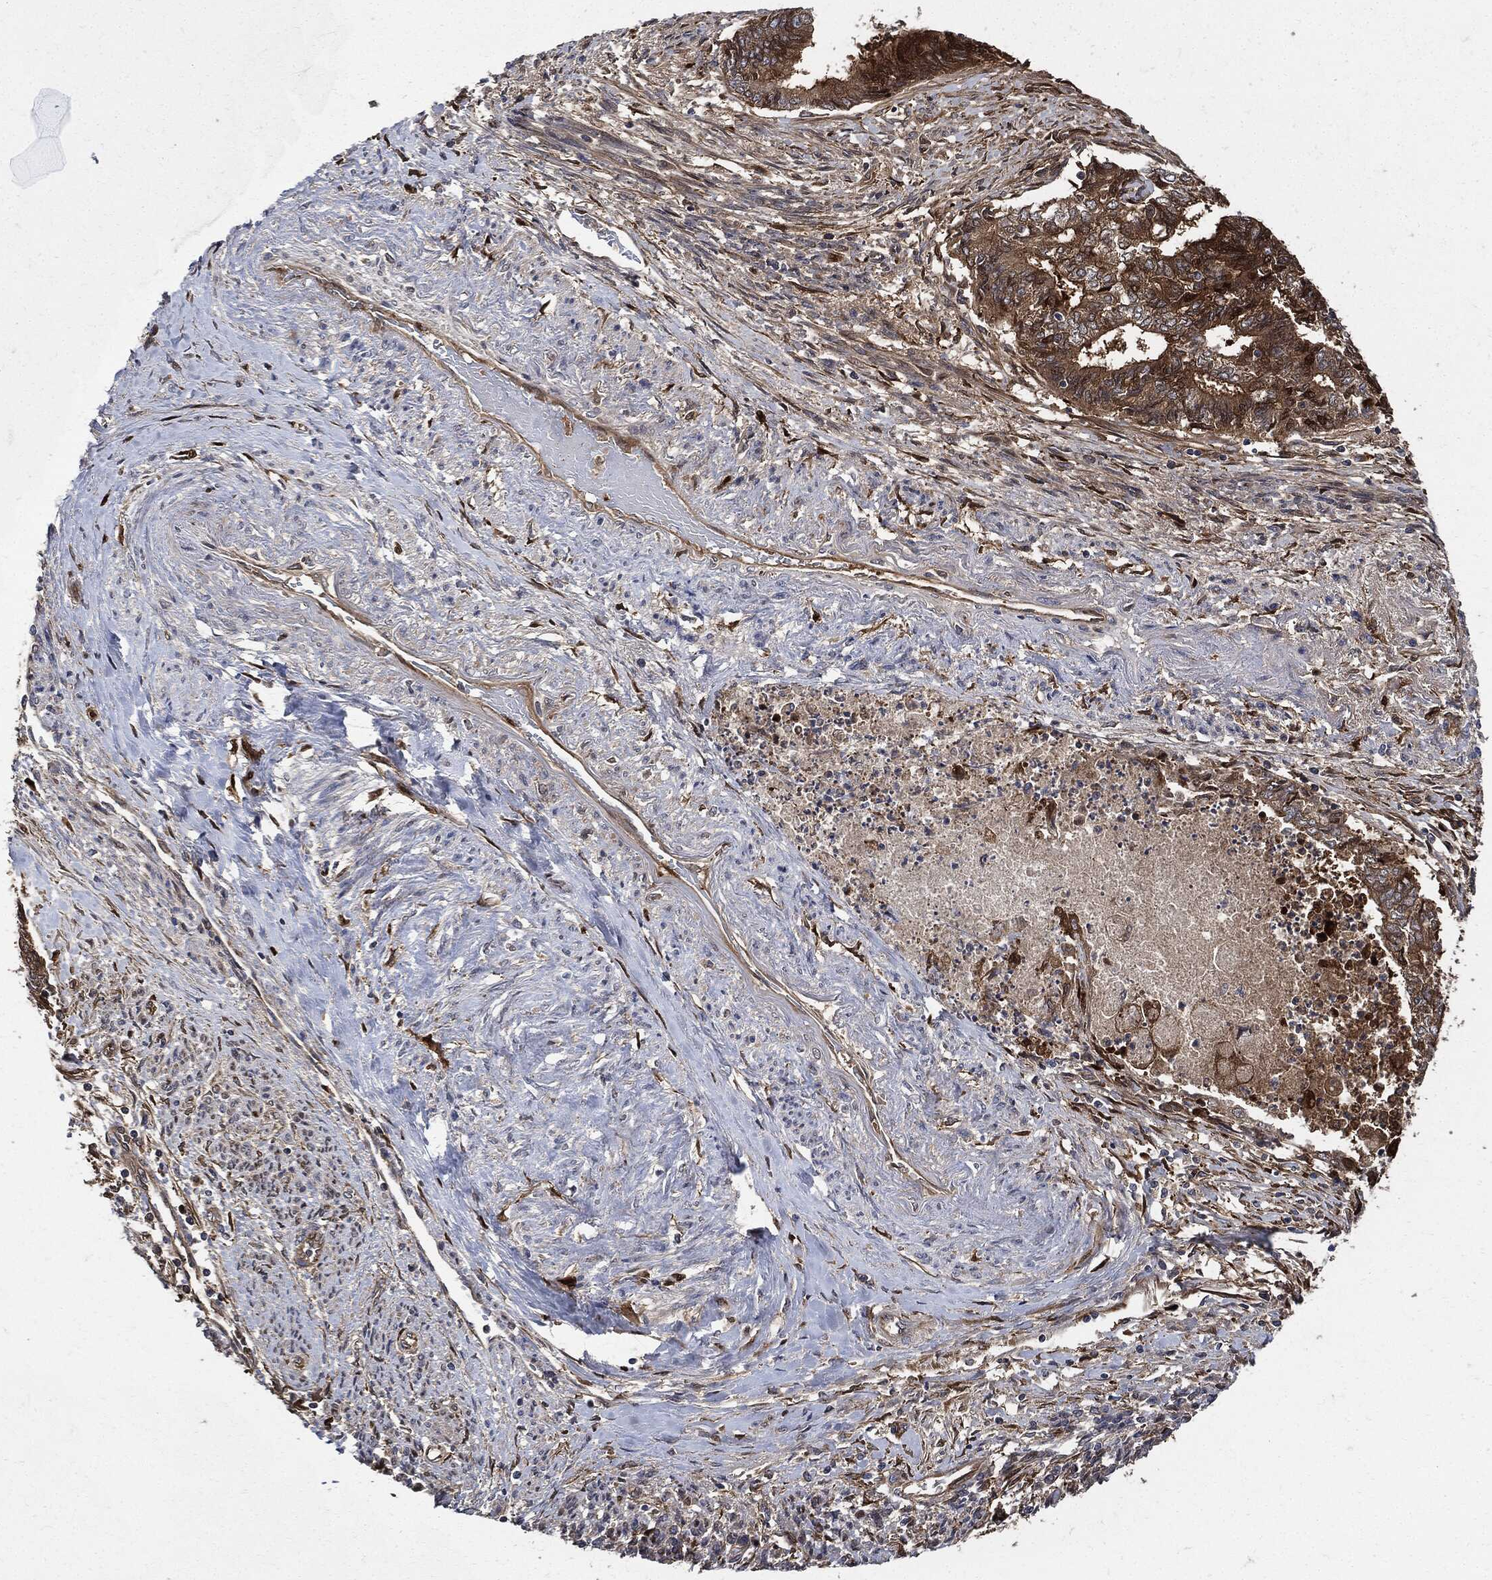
{"staining": {"intensity": "strong", "quantity": ">75%", "location": "cytoplasmic/membranous"}, "tissue": "endometrial cancer", "cell_type": "Tumor cells", "image_type": "cancer", "snomed": [{"axis": "morphology", "description": "Adenocarcinoma, NOS"}, {"axis": "topography", "description": "Endometrium"}], "caption": "This is an image of immunohistochemistry staining of adenocarcinoma (endometrial), which shows strong positivity in the cytoplasmic/membranous of tumor cells.", "gene": "XPNPEP1", "patient": {"sex": "female", "age": 65}}